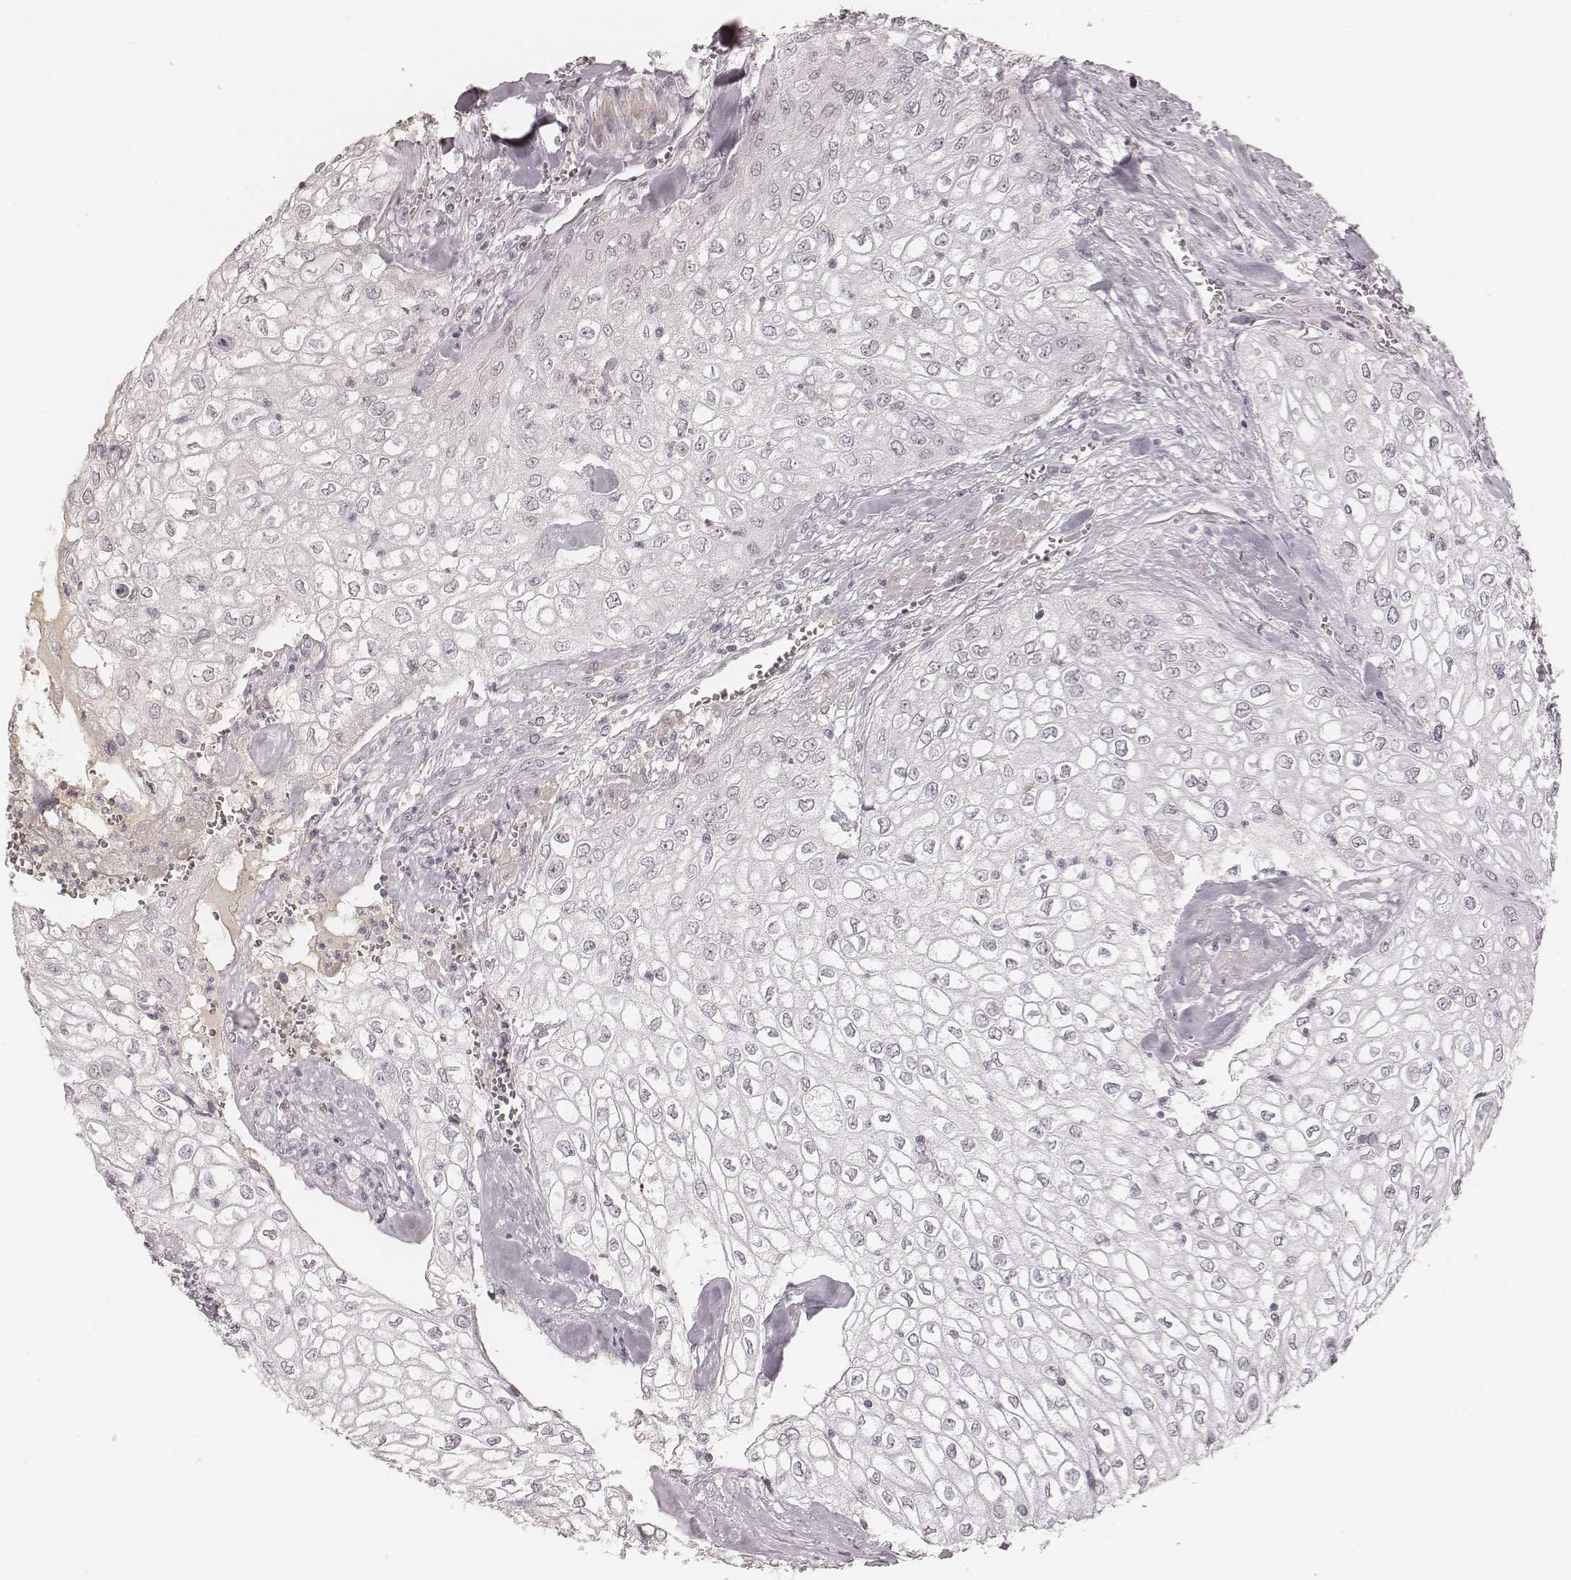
{"staining": {"intensity": "negative", "quantity": "none", "location": "none"}, "tissue": "urothelial cancer", "cell_type": "Tumor cells", "image_type": "cancer", "snomed": [{"axis": "morphology", "description": "Urothelial carcinoma, High grade"}, {"axis": "topography", "description": "Urinary bladder"}], "caption": "IHC micrograph of human urothelial carcinoma (high-grade) stained for a protein (brown), which demonstrates no positivity in tumor cells.", "gene": "MSX1", "patient": {"sex": "male", "age": 62}}